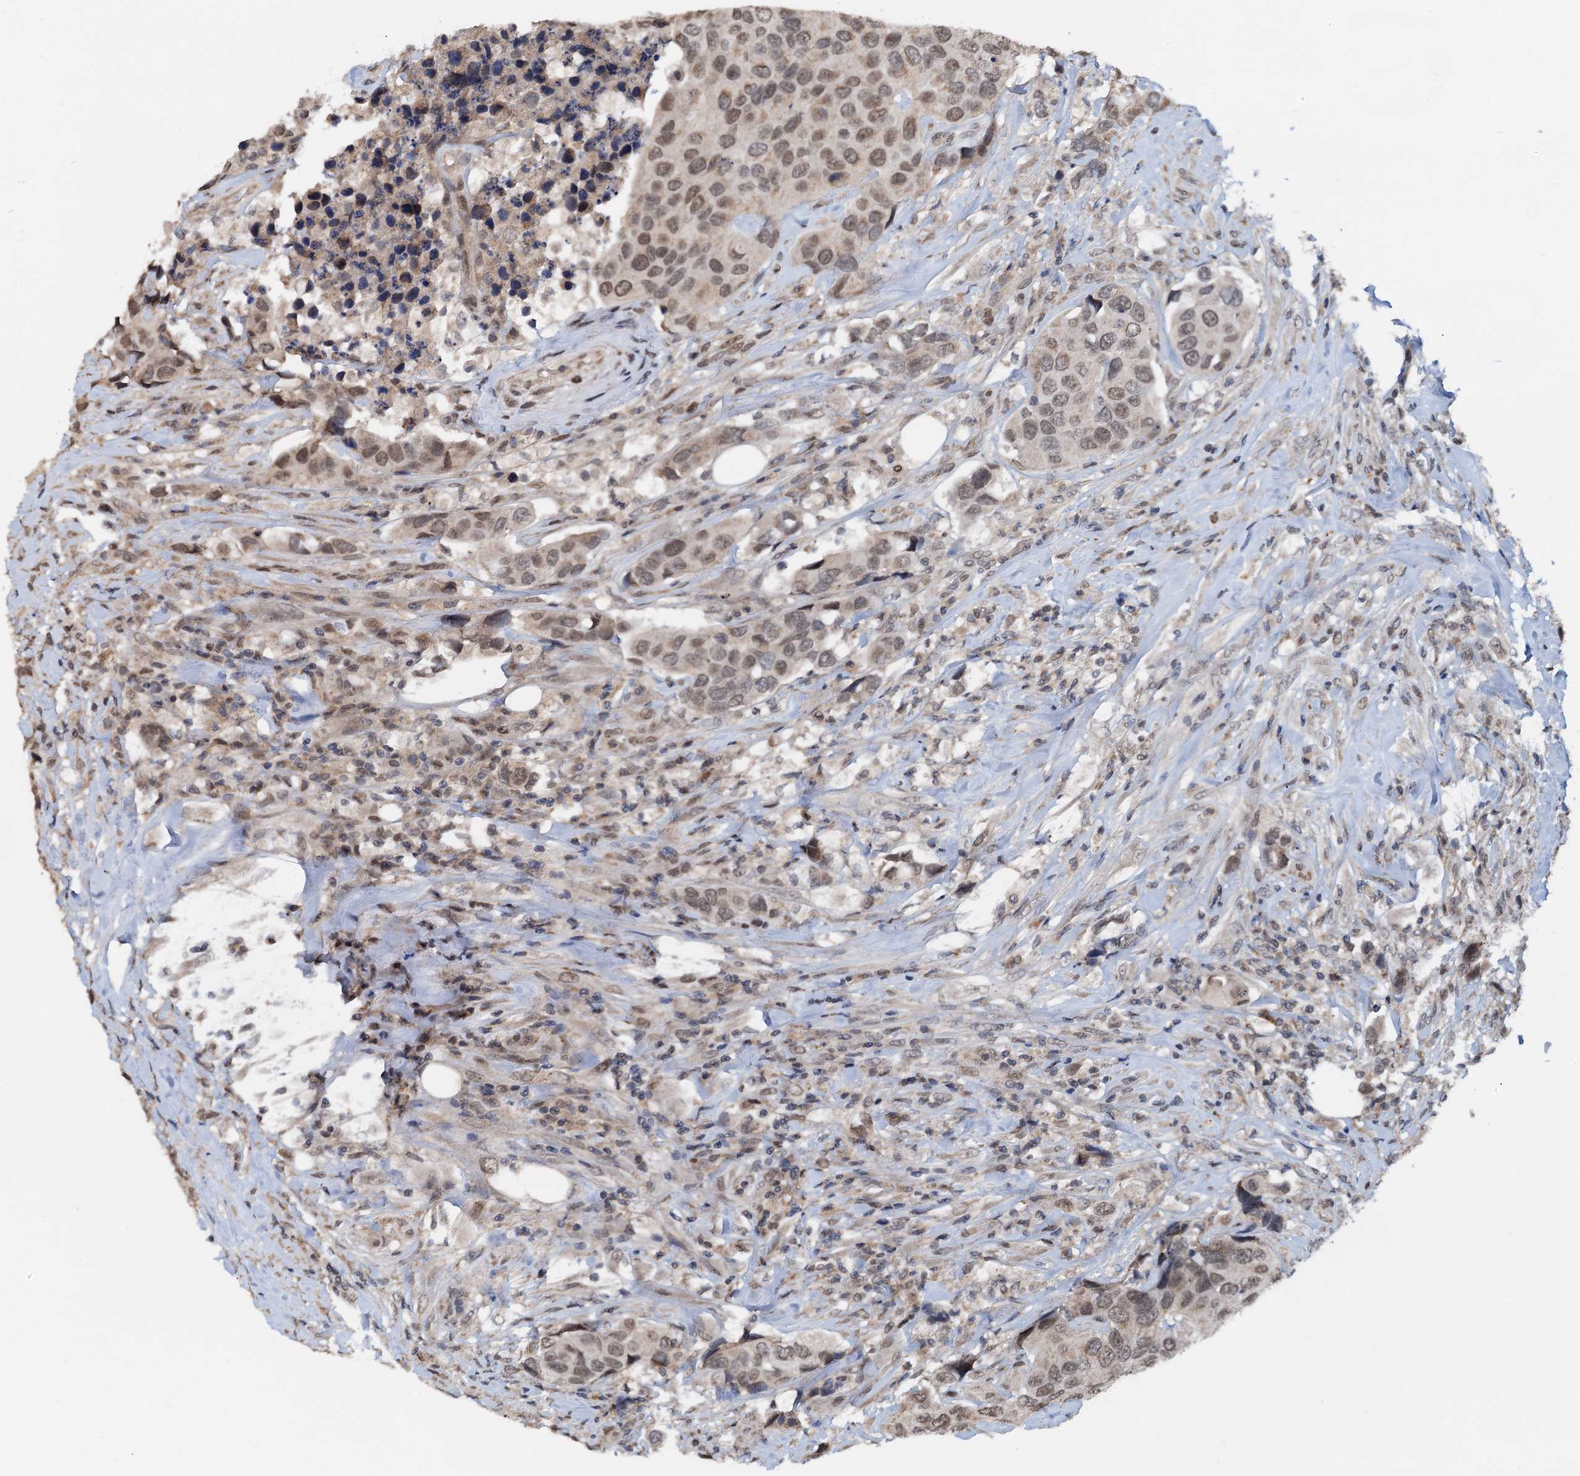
{"staining": {"intensity": "moderate", "quantity": ">75%", "location": "nuclear"}, "tissue": "urothelial cancer", "cell_type": "Tumor cells", "image_type": "cancer", "snomed": [{"axis": "morphology", "description": "Urothelial carcinoma, High grade"}, {"axis": "topography", "description": "Urinary bladder"}], "caption": "This histopathology image reveals IHC staining of urothelial cancer, with medium moderate nuclear staining in about >75% of tumor cells.", "gene": "MCMBP", "patient": {"sex": "male", "age": 74}}